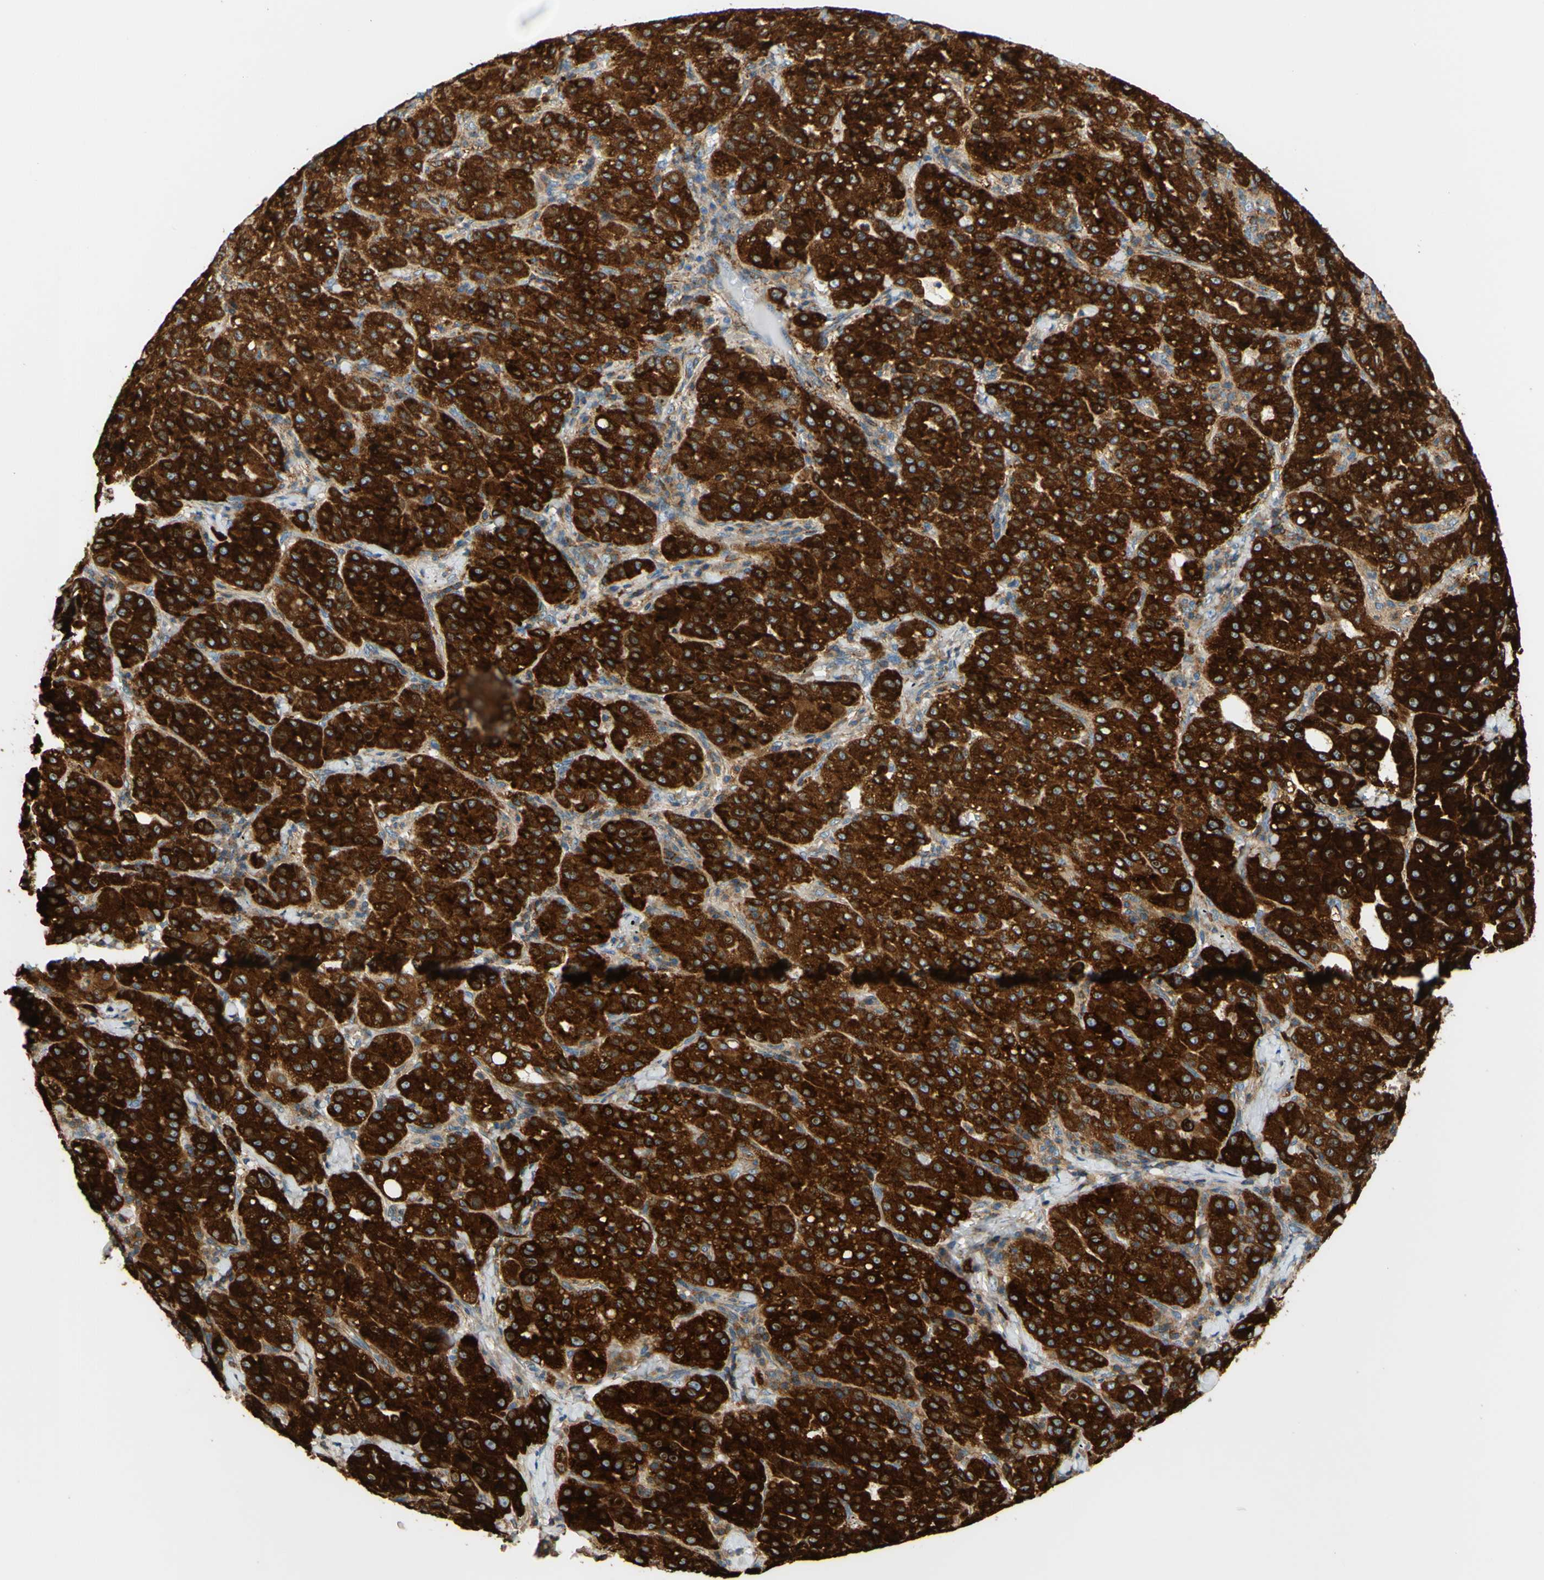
{"staining": {"intensity": "strong", "quantity": ">75%", "location": "cytoplasmic/membranous"}, "tissue": "liver cancer", "cell_type": "Tumor cells", "image_type": "cancer", "snomed": [{"axis": "morphology", "description": "Carcinoma, Hepatocellular, NOS"}, {"axis": "topography", "description": "Liver"}], "caption": "IHC histopathology image of neoplastic tissue: human liver cancer stained using IHC reveals high levels of strong protein expression localized specifically in the cytoplasmic/membranous of tumor cells, appearing as a cytoplasmic/membranous brown color.", "gene": "POR", "patient": {"sex": "male", "age": 65}}